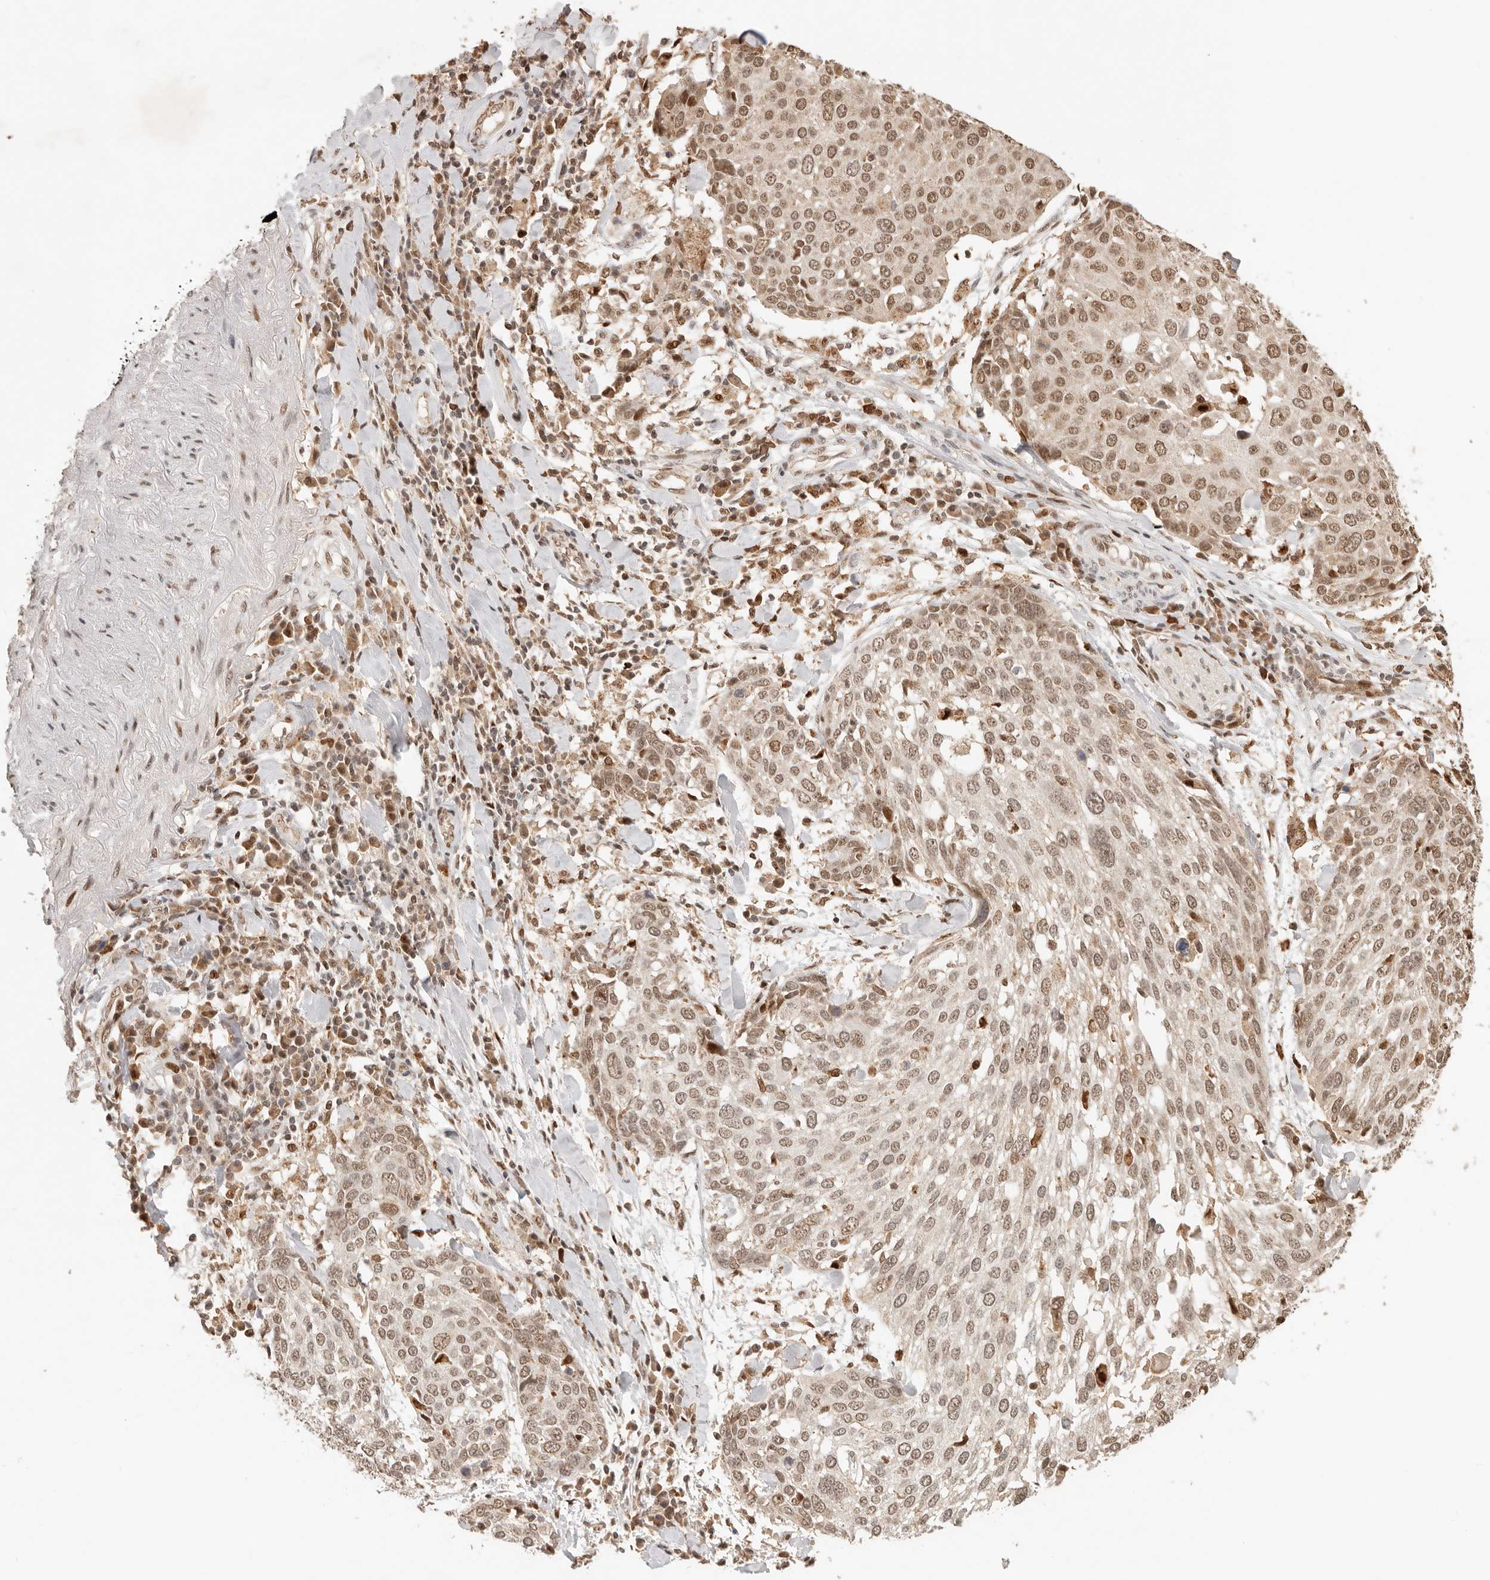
{"staining": {"intensity": "moderate", "quantity": ">75%", "location": "nuclear"}, "tissue": "lung cancer", "cell_type": "Tumor cells", "image_type": "cancer", "snomed": [{"axis": "morphology", "description": "Squamous cell carcinoma, NOS"}, {"axis": "topography", "description": "Lung"}], "caption": "DAB (3,3'-diaminobenzidine) immunohistochemical staining of lung squamous cell carcinoma shows moderate nuclear protein expression in about >75% of tumor cells. (brown staining indicates protein expression, while blue staining denotes nuclei).", "gene": "NPAS2", "patient": {"sex": "male", "age": 65}}